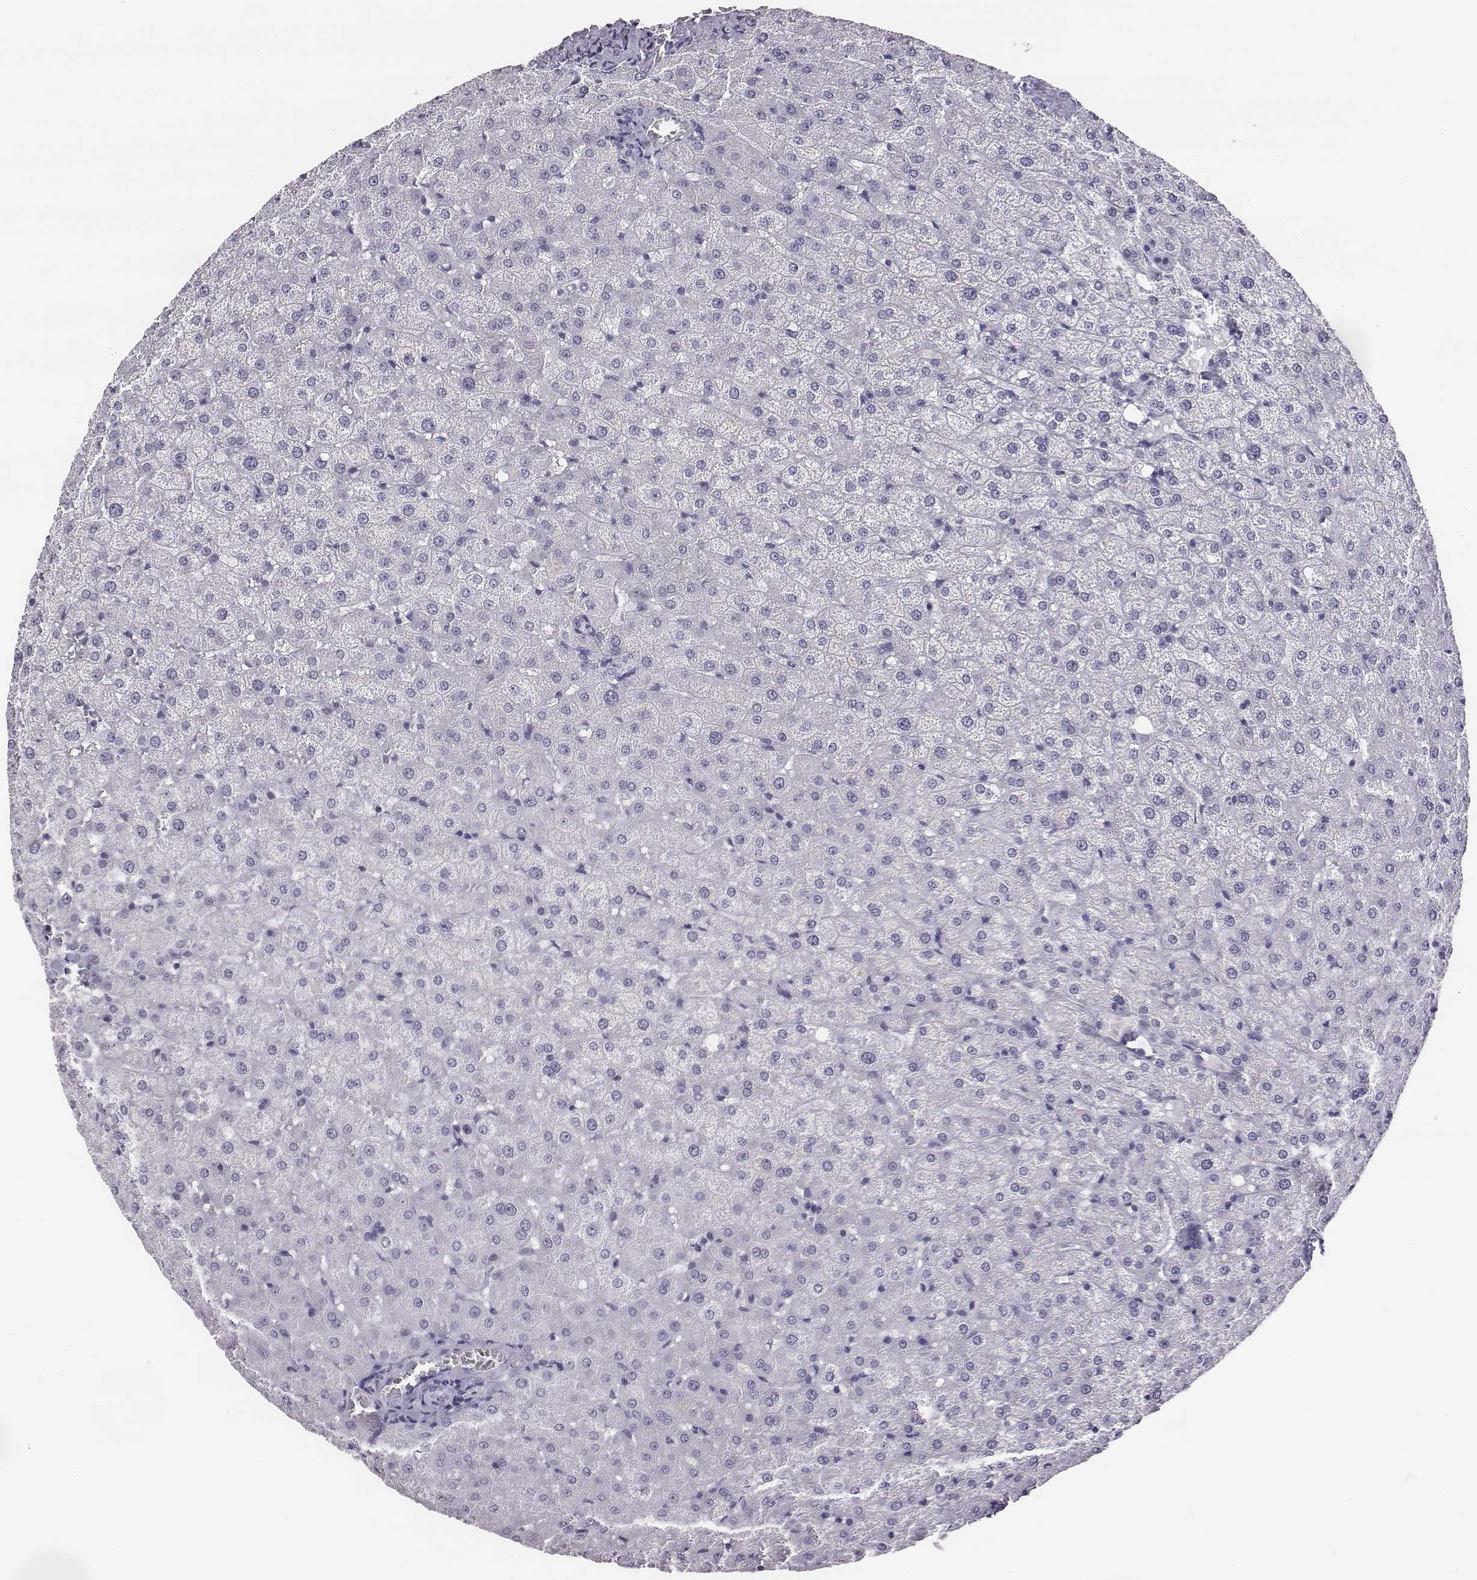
{"staining": {"intensity": "negative", "quantity": "none", "location": "none"}, "tissue": "liver", "cell_type": "Cholangiocytes", "image_type": "normal", "snomed": [{"axis": "morphology", "description": "Normal tissue, NOS"}, {"axis": "topography", "description": "Liver"}], "caption": "Cholangiocytes are negative for protein expression in benign human liver. (Brightfield microscopy of DAB immunohistochemistry (IHC) at high magnification).", "gene": "ACOD1", "patient": {"sex": "female", "age": 50}}